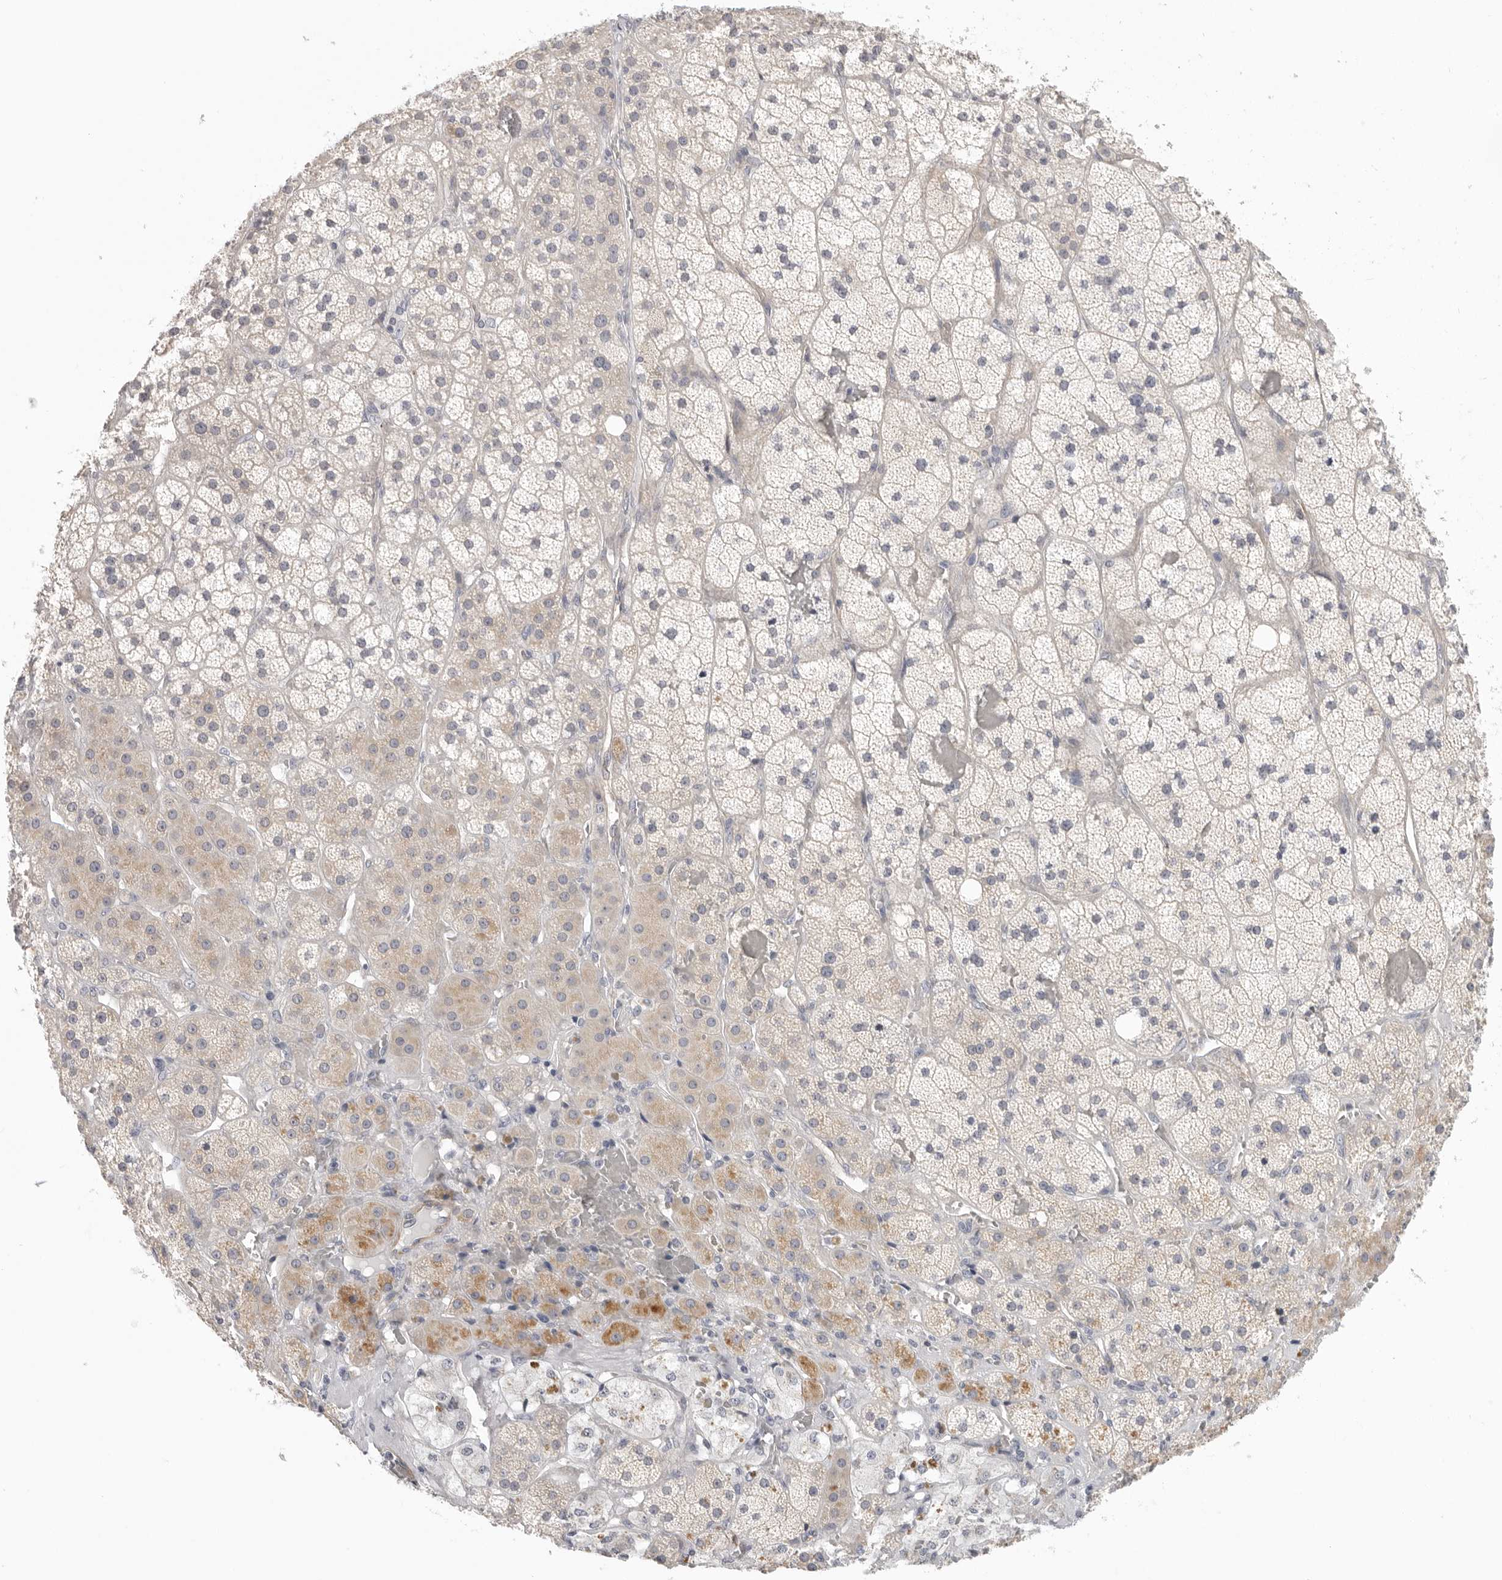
{"staining": {"intensity": "weak", "quantity": "25%-75%", "location": "cytoplasmic/membranous"}, "tissue": "adrenal gland", "cell_type": "Glandular cells", "image_type": "normal", "snomed": [{"axis": "morphology", "description": "Normal tissue, NOS"}, {"axis": "topography", "description": "Adrenal gland"}], "caption": "Immunohistochemistry staining of normal adrenal gland, which displays low levels of weak cytoplasmic/membranous expression in about 25%-75% of glandular cells indicating weak cytoplasmic/membranous protein staining. The staining was performed using DAB (3,3'-diaminobenzidine) (brown) for protein detection and nuclei were counterstained in hematoxylin (blue).", "gene": "STAB2", "patient": {"sex": "male", "age": 57}}